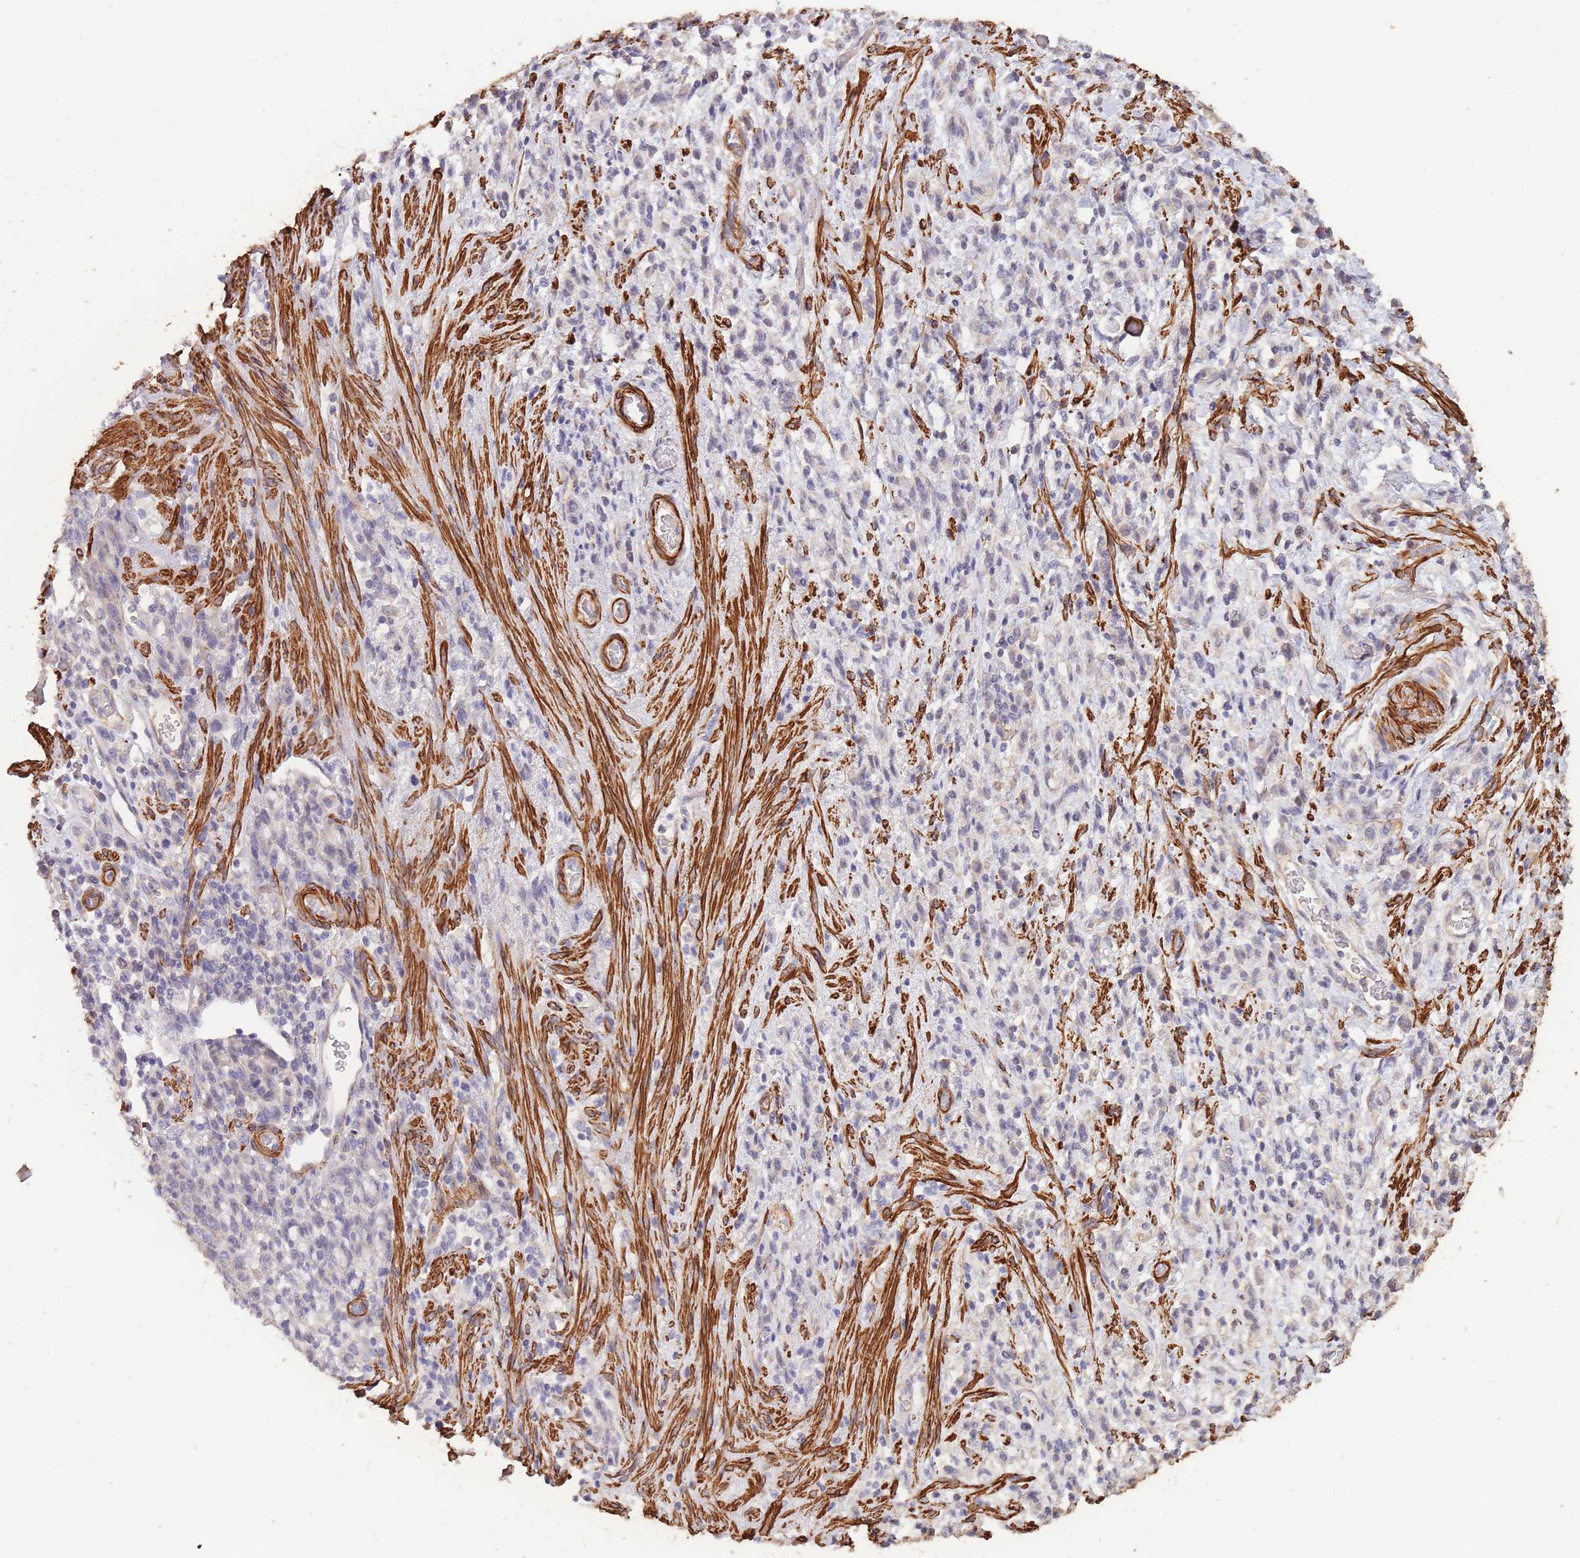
{"staining": {"intensity": "negative", "quantity": "none", "location": "none"}, "tissue": "stomach cancer", "cell_type": "Tumor cells", "image_type": "cancer", "snomed": [{"axis": "morphology", "description": "Adenocarcinoma, NOS"}, {"axis": "topography", "description": "Stomach"}], "caption": "A high-resolution histopathology image shows IHC staining of adenocarcinoma (stomach), which shows no significant positivity in tumor cells.", "gene": "NLRC4", "patient": {"sex": "male", "age": 77}}